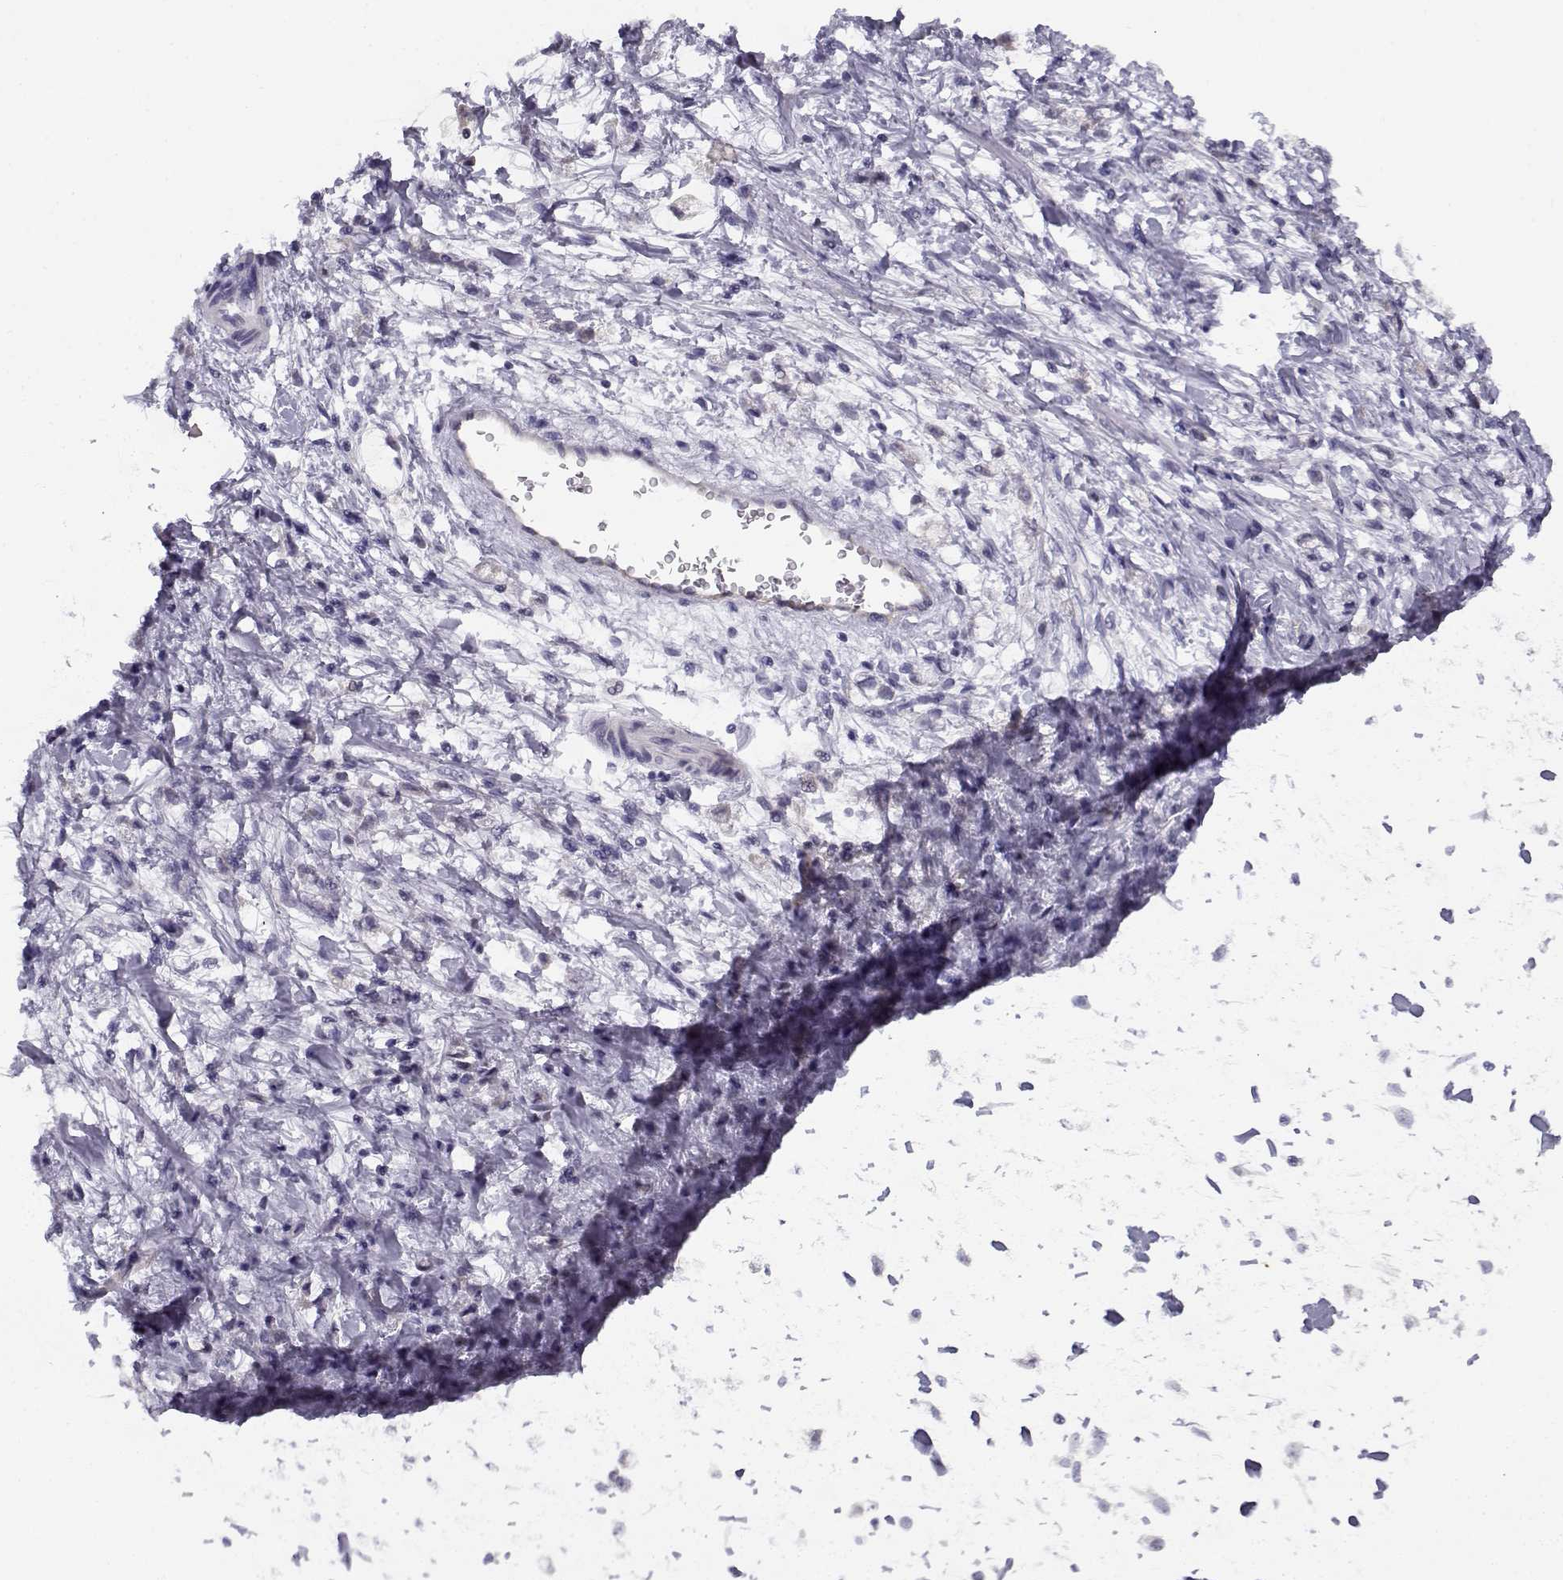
{"staining": {"intensity": "negative", "quantity": "none", "location": "none"}, "tissue": "stomach cancer", "cell_type": "Tumor cells", "image_type": "cancer", "snomed": [{"axis": "morphology", "description": "Adenocarcinoma, NOS"}, {"axis": "topography", "description": "Stomach"}], "caption": "This micrograph is of stomach cancer (adenocarcinoma) stained with immunohistochemistry (IHC) to label a protein in brown with the nuclei are counter-stained blue. There is no expression in tumor cells. (DAB (3,3'-diaminobenzidine) immunohistochemistry visualized using brightfield microscopy, high magnification).", "gene": "DDX25", "patient": {"sex": "female", "age": 60}}